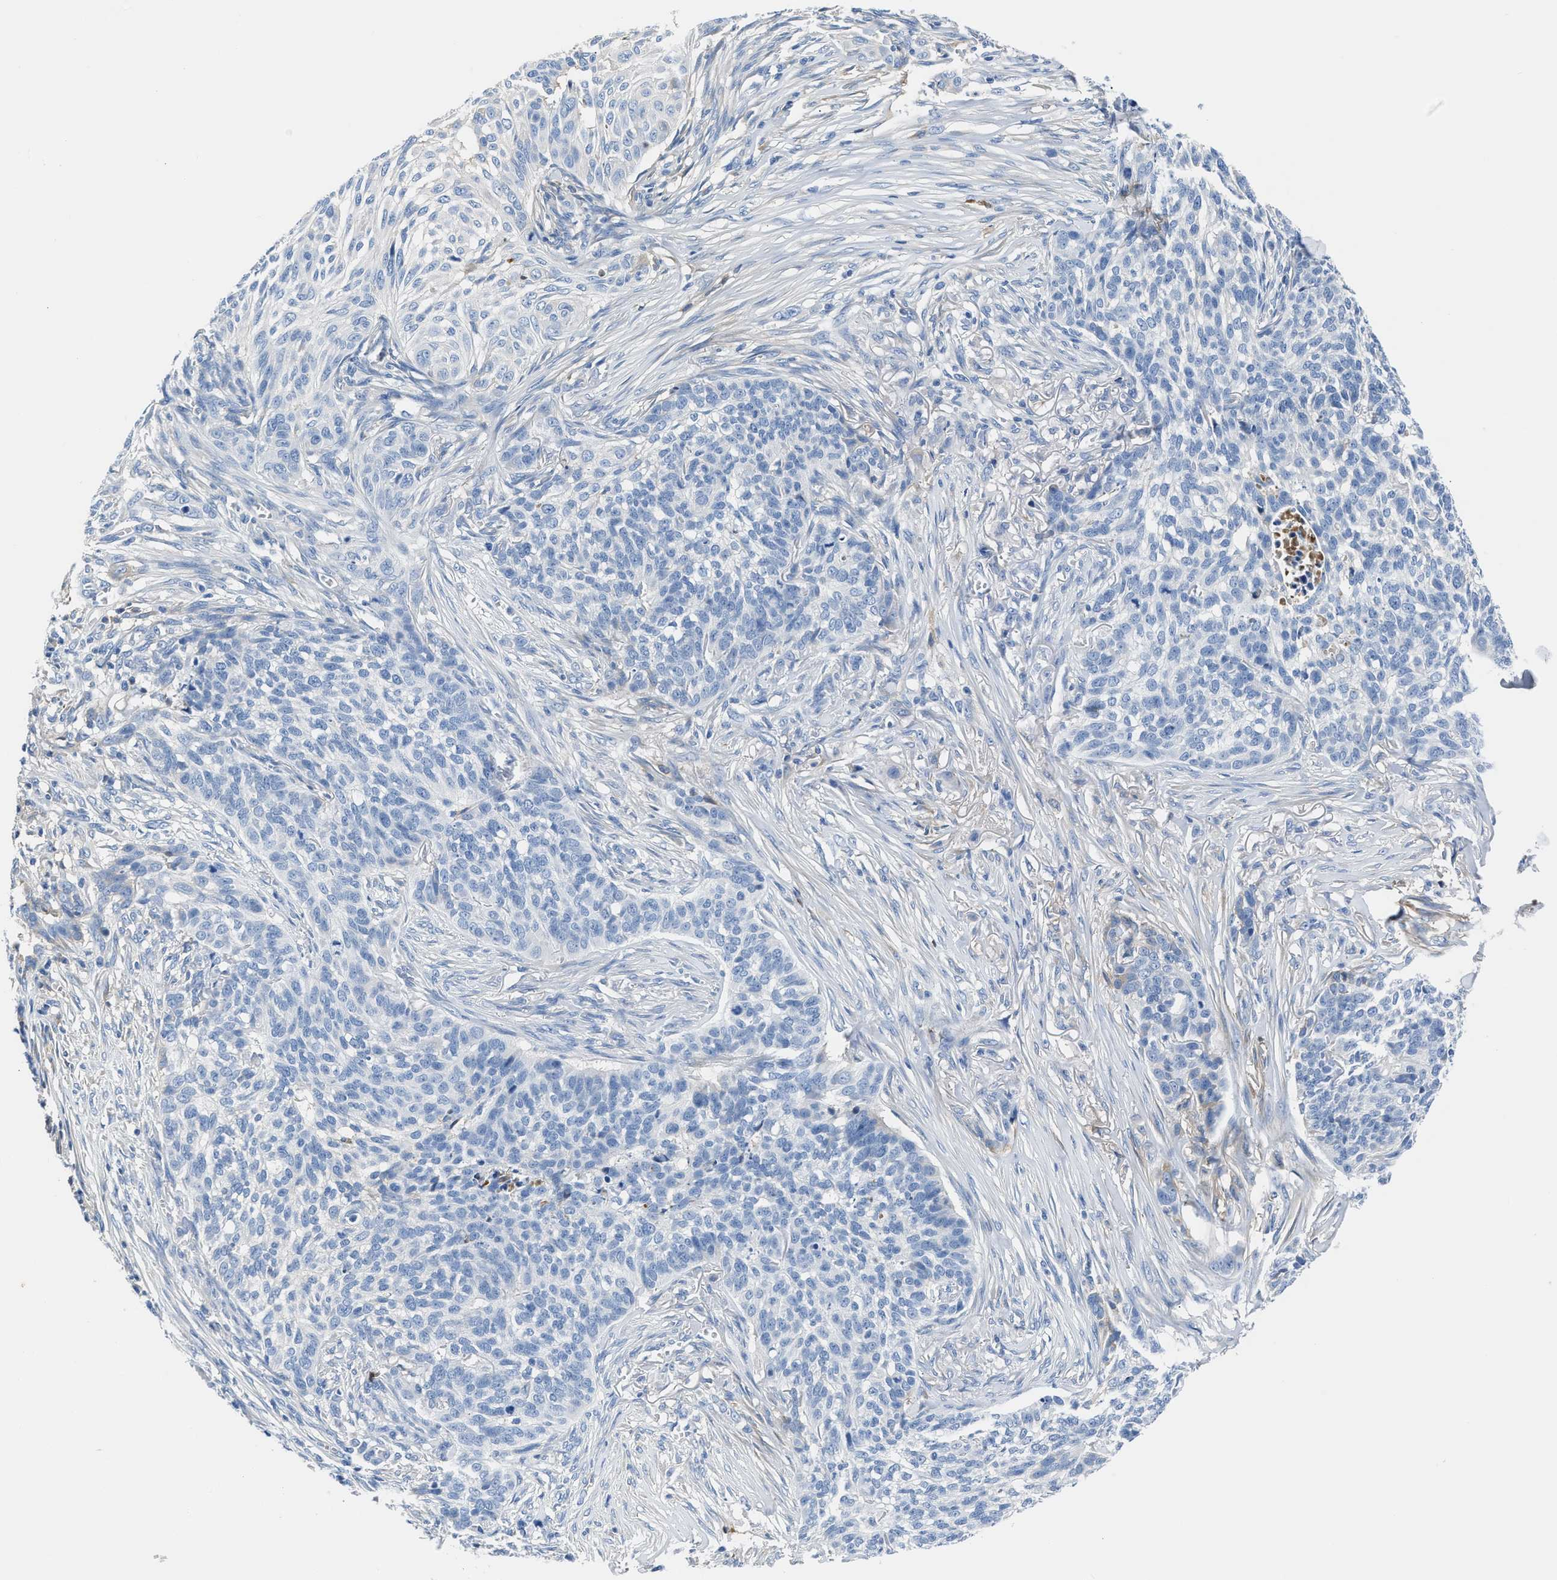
{"staining": {"intensity": "negative", "quantity": "none", "location": "none"}, "tissue": "skin cancer", "cell_type": "Tumor cells", "image_type": "cancer", "snomed": [{"axis": "morphology", "description": "Basal cell carcinoma"}, {"axis": "topography", "description": "Skin"}], "caption": "This is an immunohistochemistry (IHC) photomicrograph of human basal cell carcinoma (skin). There is no positivity in tumor cells.", "gene": "GC", "patient": {"sex": "male", "age": 85}}